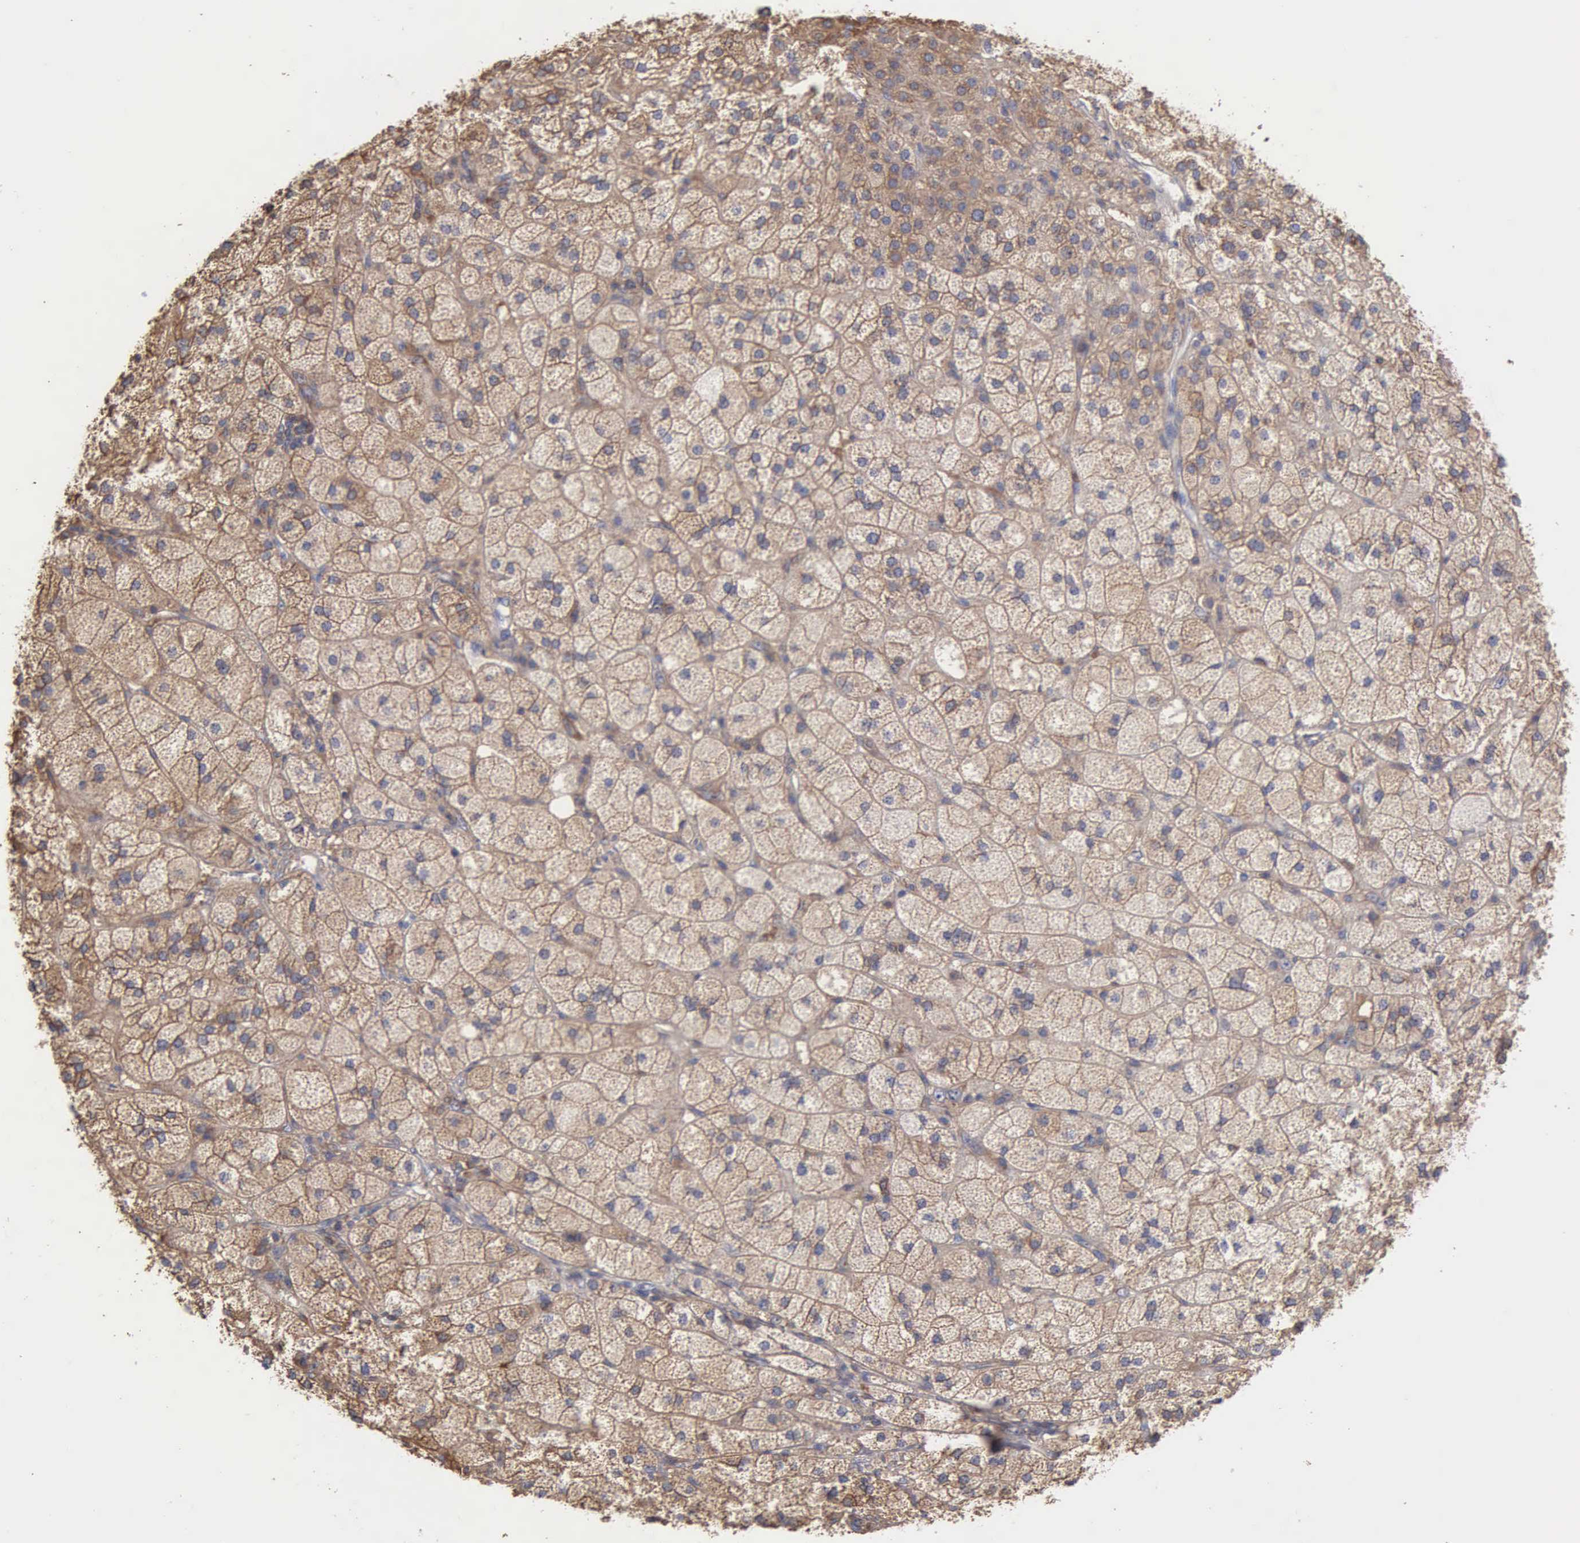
{"staining": {"intensity": "weak", "quantity": ">75%", "location": "cytoplasmic/membranous"}, "tissue": "adrenal gland", "cell_type": "Glandular cells", "image_type": "normal", "snomed": [{"axis": "morphology", "description": "Normal tissue, NOS"}, {"axis": "topography", "description": "Adrenal gland"}], "caption": "Immunohistochemistry micrograph of unremarkable human adrenal gland stained for a protein (brown), which exhibits low levels of weak cytoplasmic/membranous expression in about >75% of glandular cells.", "gene": "G6PD", "patient": {"sex": "female", "age": 60}}